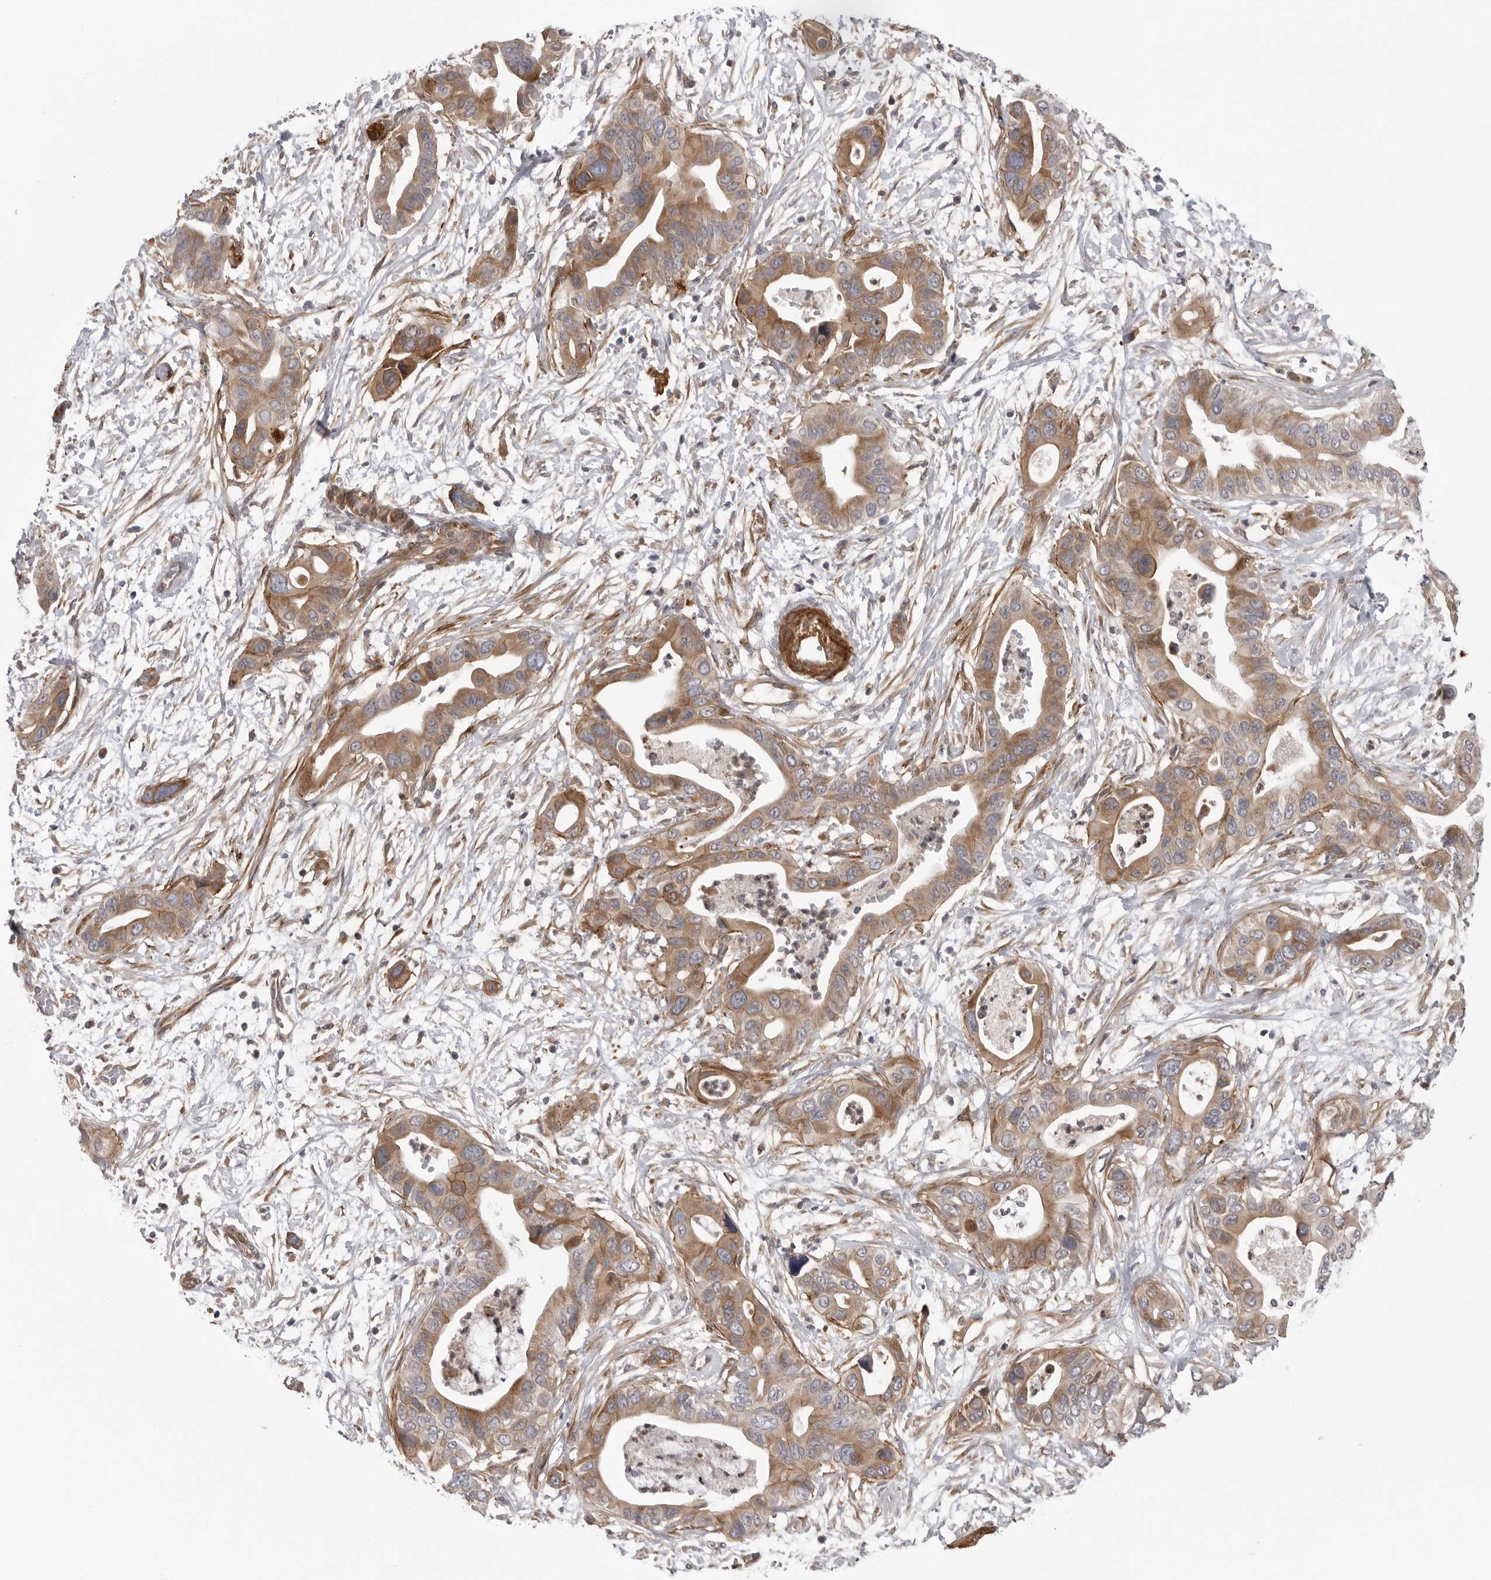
{"staining": {"intensity": "moderate", "quantity": ">75%", "location": "cytoplasmic/membranous"}, "tissue": "pancreatic cancer", "cell_type": "Tumor cells", "image_type": "cancer", "snomed": [{"axis": "morphology", "description": "Adenocarcinoma, NOS"}, {"axis": "topography", "description": "Pancreas"}], "caption": "Pancreatic adenocarcinoma stained with a protein marker shows moderate staining in tumor cells.", "gene": "SCP2", "patient": {"sex": "male", "age": 66}}